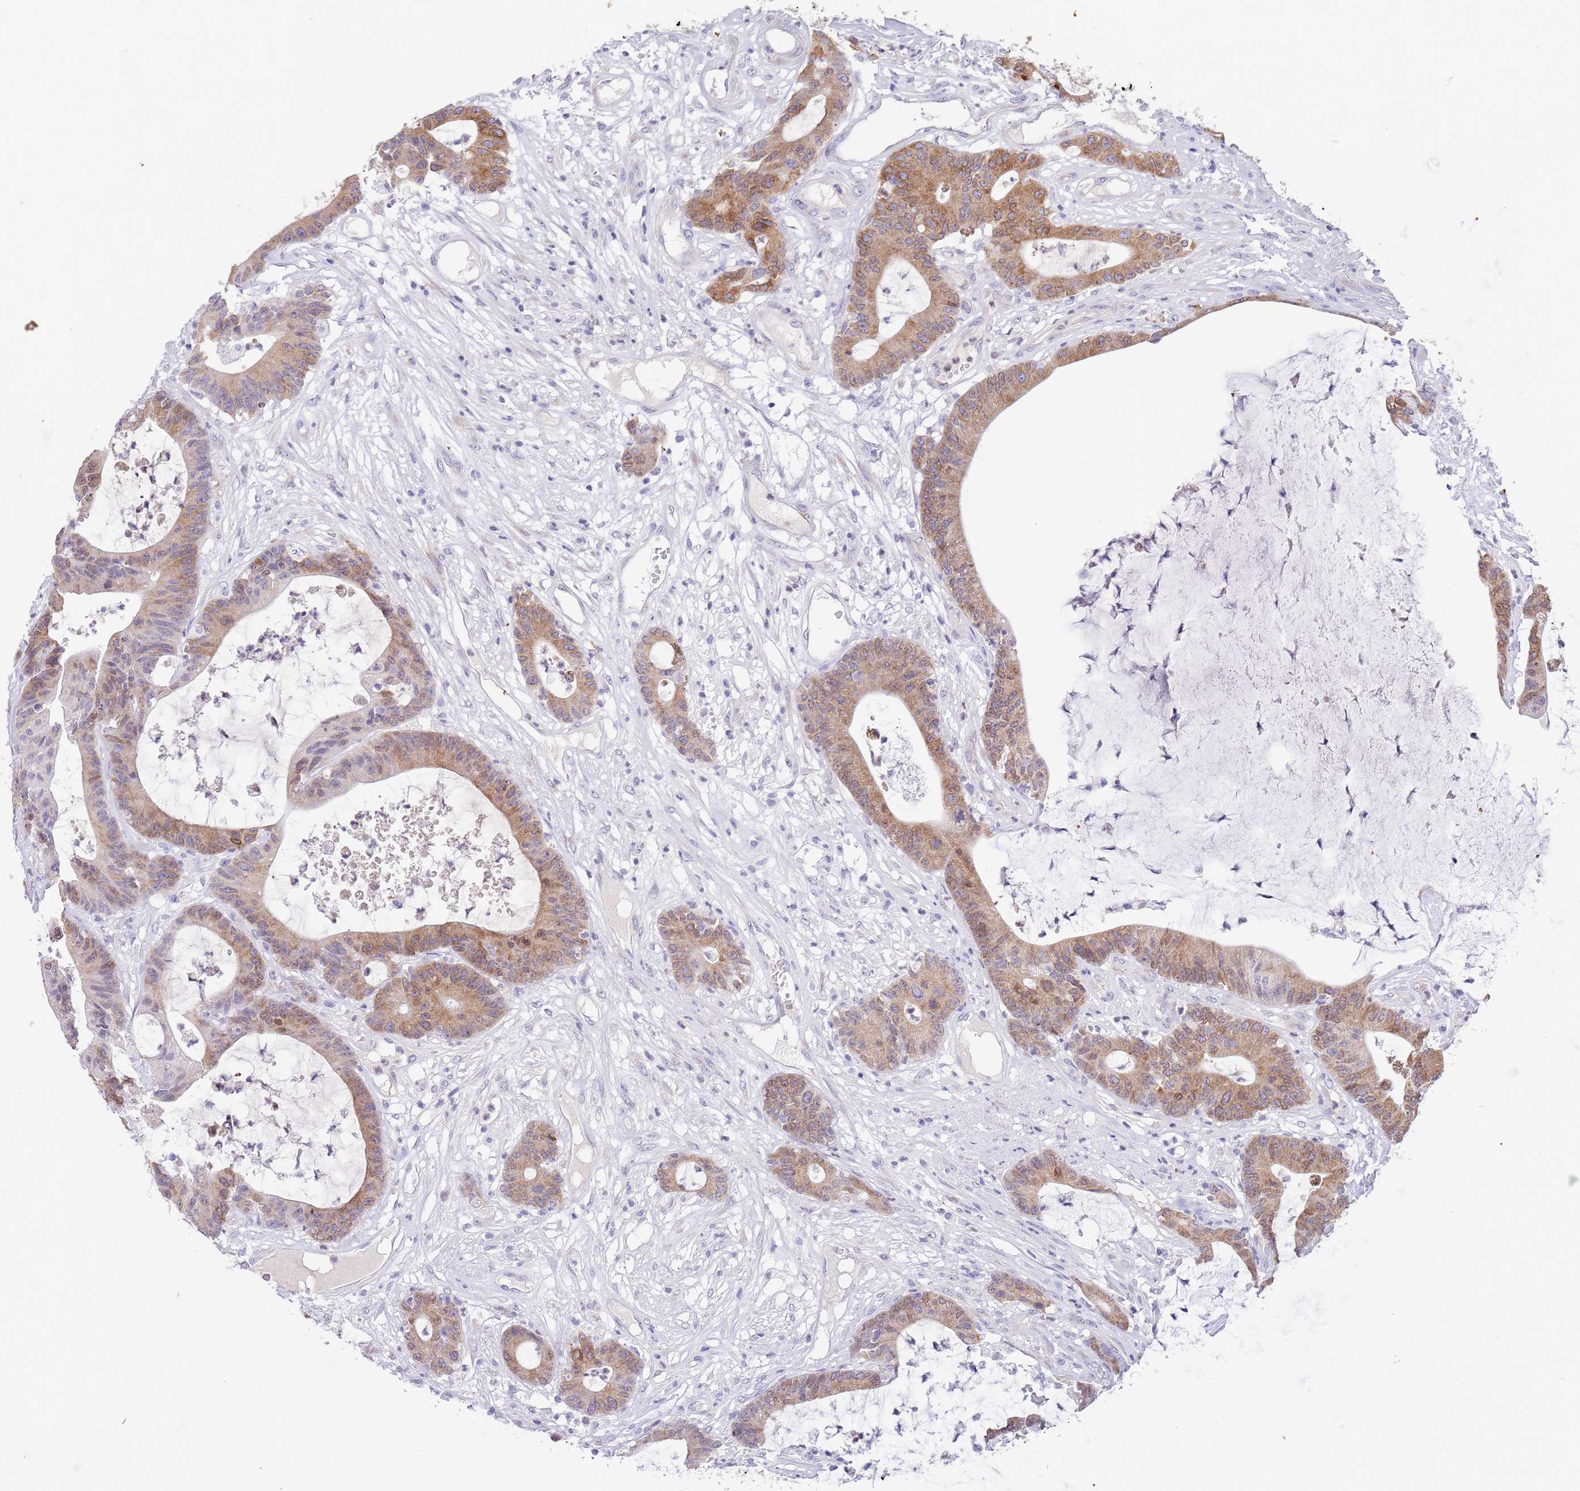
{"staining": {"intensity": "moderate", "quantity": ">75%", "location": "cytoplasmic/membranous"}, "tissue": "colorectal cancer", "cell_type": "Tumor cells", "image_type": "cancer", "snomed": [{"axis": "morphology", "description": "Adenocarcinoma, NOS"}, {"axis": "topography", "description": "Colon"}], "caption": "Protein positivity by immunohistochemistry (IHC) demonstrates moderate cytoplasmic/membranous positivity in approximately >75% of tumor cells in adenocarcinoma (colorectal).", "gene": "EBPL", "patient": {"sex": "female", "age": 84}}